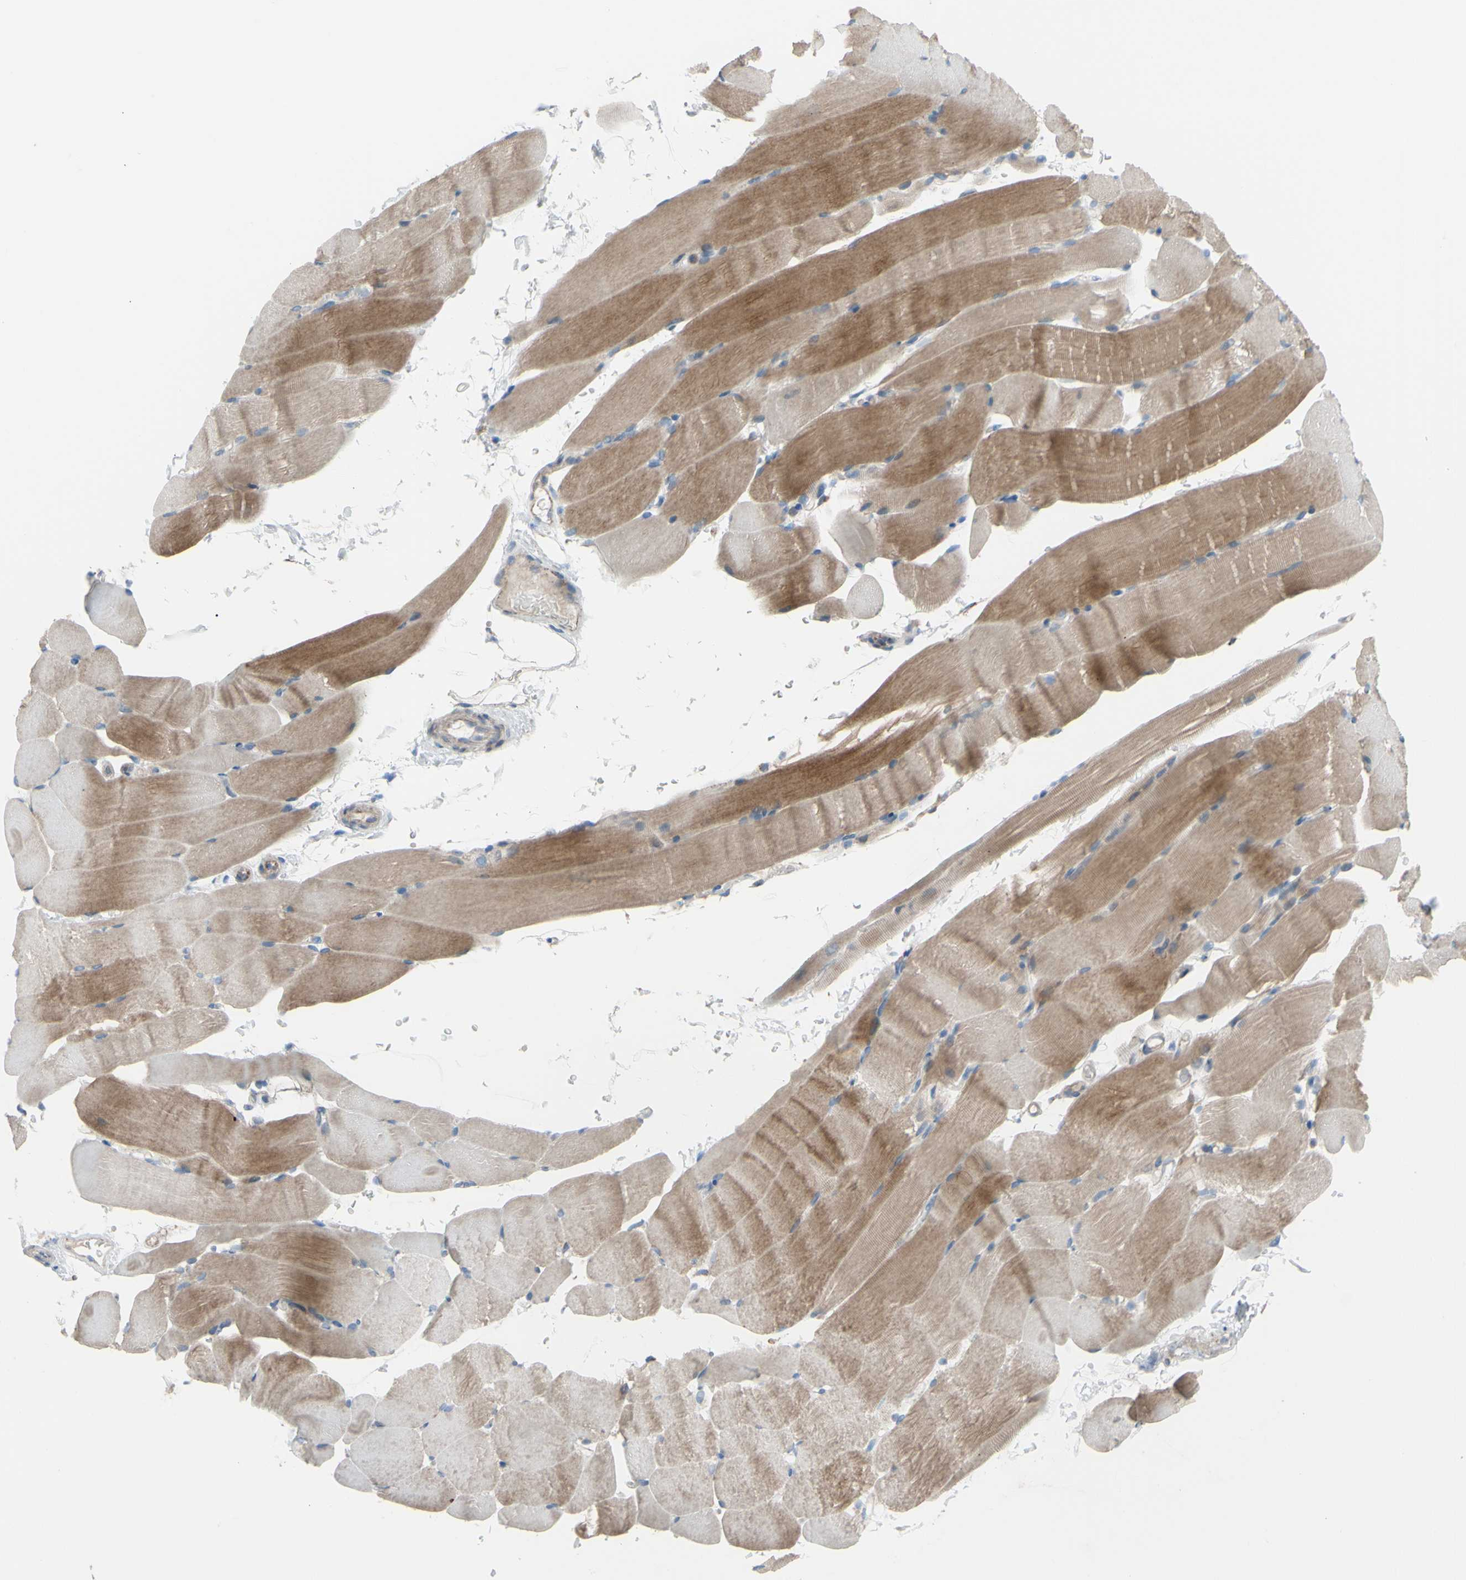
{"staining": {"intensity": "weak", "quantity": ">75%", "location": "cytoplasmic/membranous"}, "tissue": "skeletal muscle", "cell_type": "Myocytes", "image_type": "normal", "snomed": [{"axis": "morphology", "description": "Normal tissue, NOS"}, {"axis": "topography", "description": "Skeletal muscle"}, {"axis": "topography", "description": "Parathyroid gland"}], "caption": "Immunohistochemical staining of unremarkable human skeletal muscle reveals low levels of weak cytoplasmic/membranous expression in approximately >75% of myocytes.", "gene": "GLT8D1", "patient": {"sex": "female", "age": 37}}